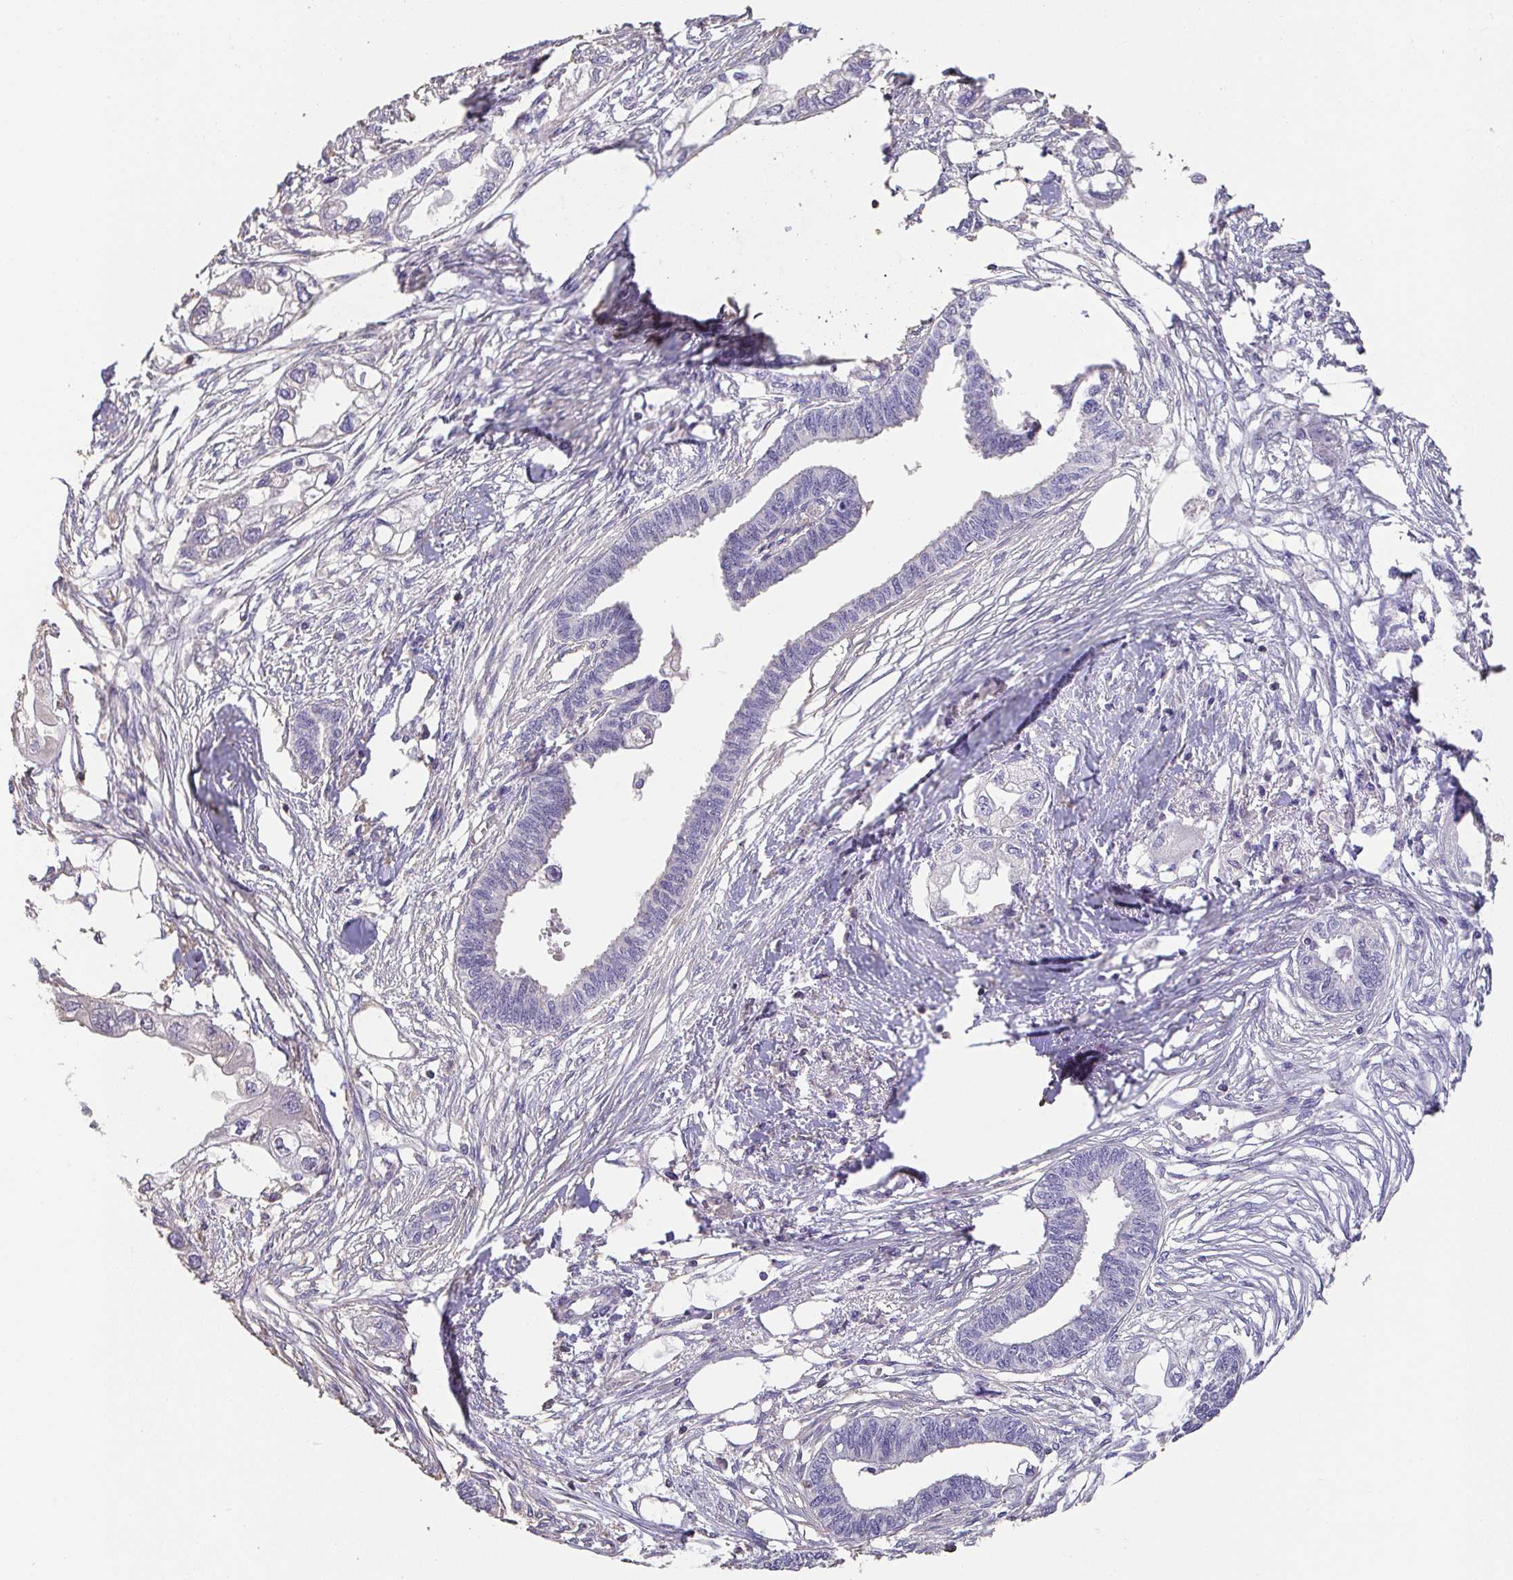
{"staining": {"intensity": "negative", "quantity": "none", "location": "none"}, "tissue": "endometrial cancer", "cell_type": "Tumor cells", "image_type": "cancer", "snomed": [{"axis": "morphology", "description": "Adenocarcinoma, NOS"}, {"axis": "morphology", "description": "Adenocarcinoma, metastatic, NOS"}, {"axis": "topography", "description": "Adipose tissue"}, {"axis": "topography", "description": "Endometrium"}], "caption": "Human endometrial cancer stained for a protein using immunohistochemistry (IHC) displays no staining in tumor cells.", "gene": "IL23R", "patient": {"sex": "female", "age": 67}}